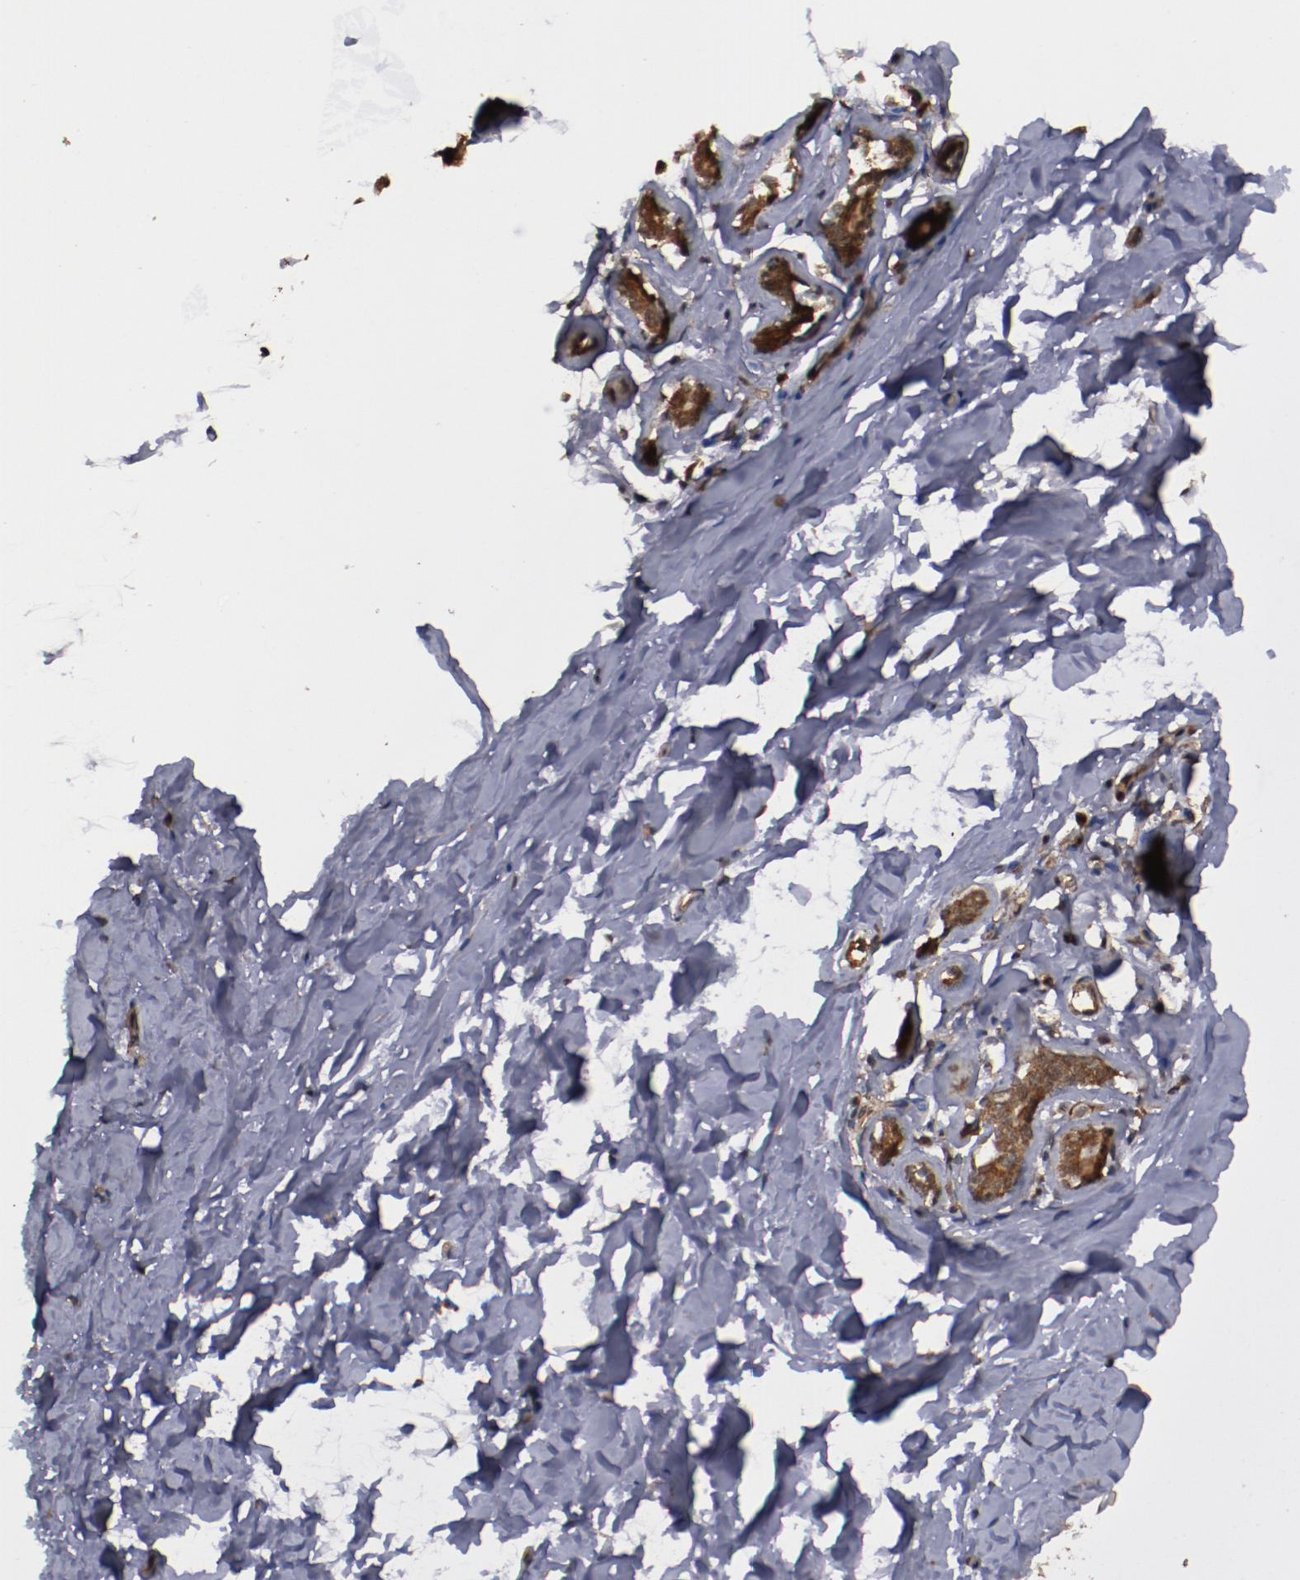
{"staining": {"intensity": "weak", "quantity": "25%-75%", "location": "cytoplasmic/membranous"}, "tissue": "breast", "cell_type": "Adipocytes", "image_type": "normal", "snomed": [{"axis": "morphology", "description": "Normal tissue, NOS"}, {"axis": "topography", "description": "Breast"}], "caption": "The histopathology image demonstrates immunohistochemical staining of benign breast. There is weak cytoplasmic/membranous staining is present in about 25%-75% of adipocytes.", "gene": "TENM1", "patient": {"sex": "female", "age": 23}}